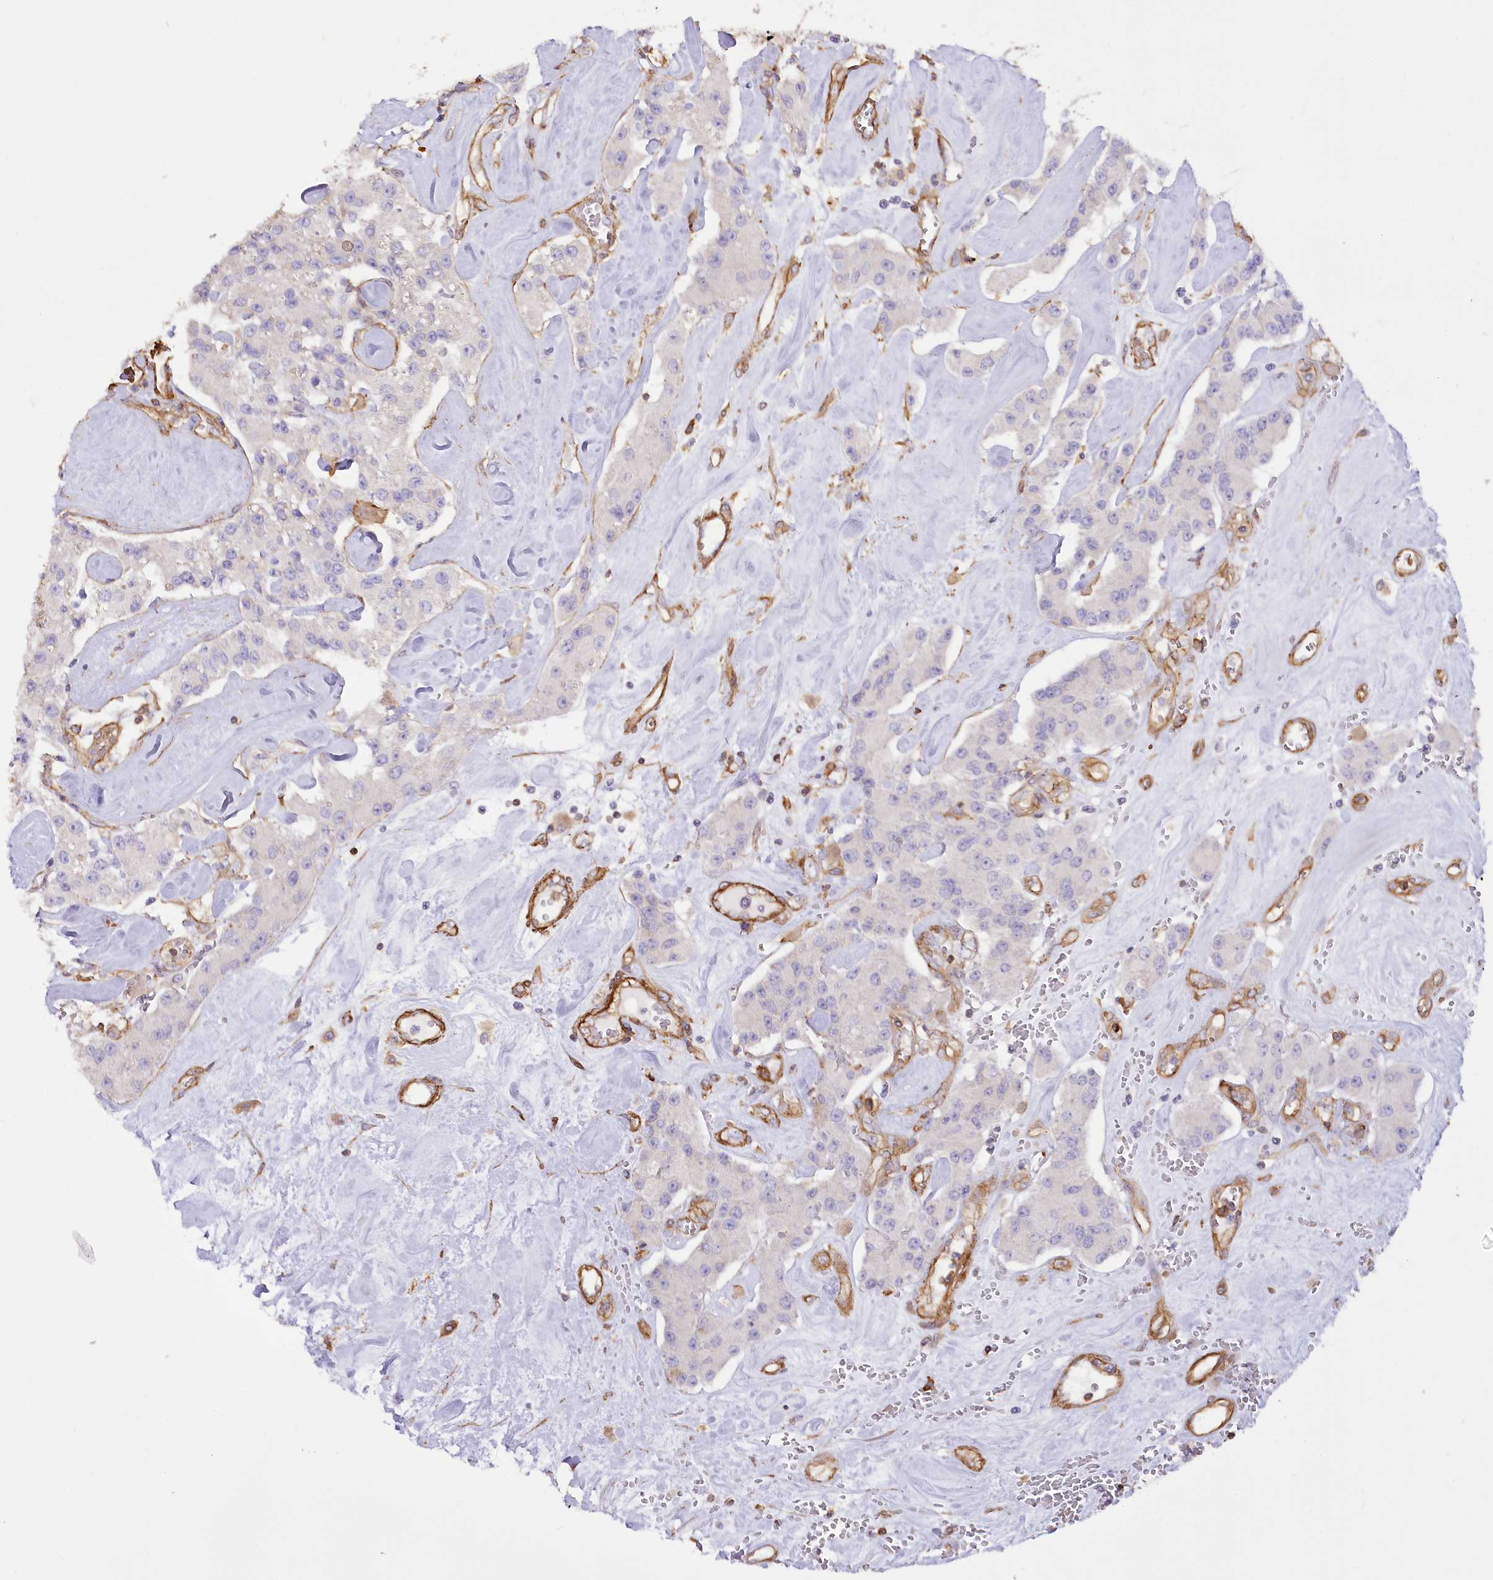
{"staining": {"intensity": "negative", "quantity": "none", "location": "none"}, "tissue": "carcinoid", "cell_type": "Tumor cells", "image_type": "cancer", "snomed": [{"axis": "morphology", "description": "Carcinoid, malignant, NOS"}, {"axis": "topography", "description": "Pancreas"}], "caption": "DAB (3,3'-diaminobenzidine) immunohistochemical staining of human malignant carcinoid exhibits no significant positivity in tumor cells.", "gene": "SYNPO2", "patient": {"sex": "male", "age": 41}}